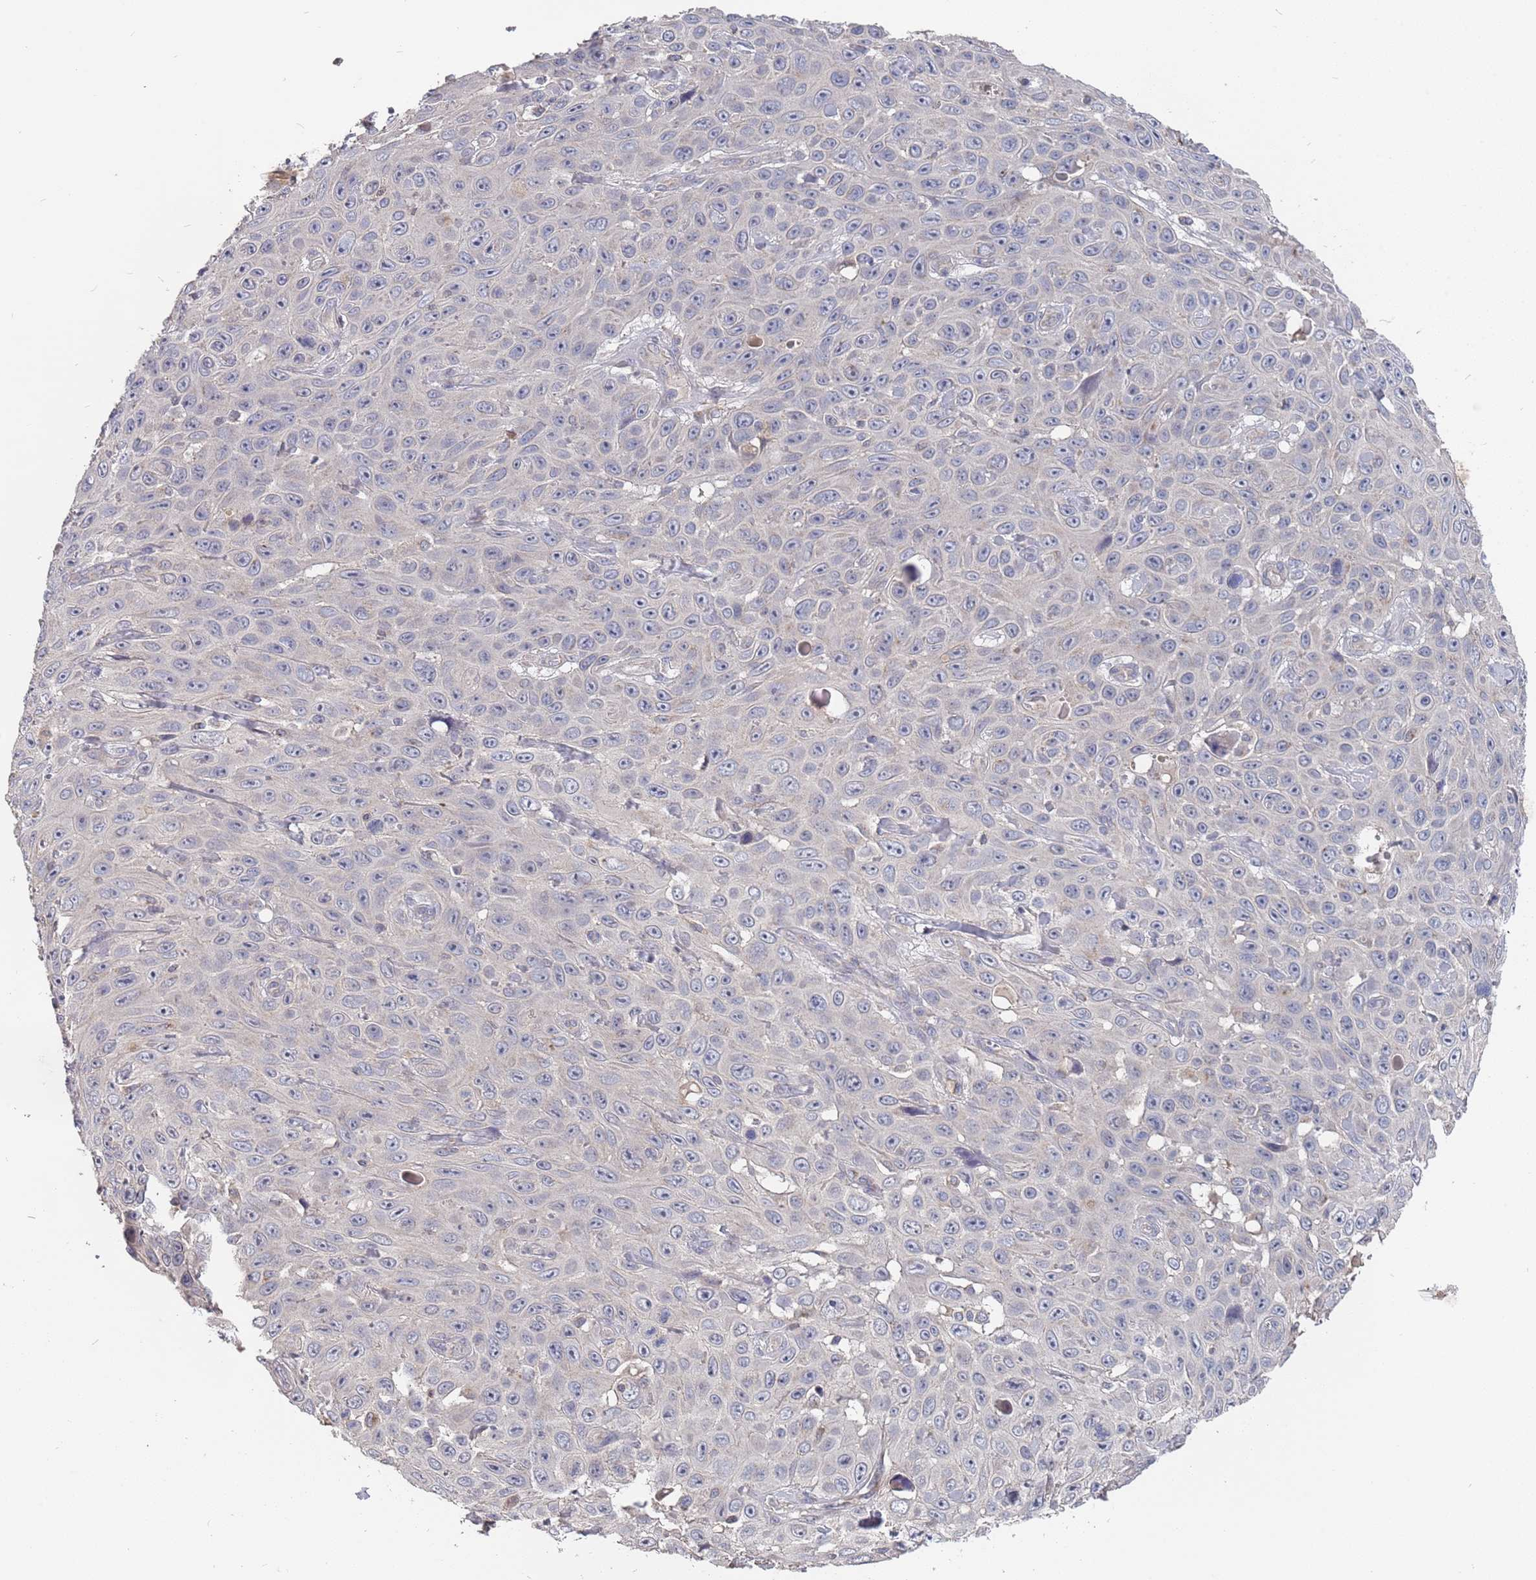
{"staining": {"intensity": "negative", "quantity": "none", "location": "none"}, "tissue": "skin cancer", "cell_type": "Tumor cells", "image_type": "cancer", "snomed": [{"axis": "morphology", "description": "Squamous cell carcinoma, NOS"}, {"axis": "topography", "description": "Skin"}], "caption": "Immunohistochemical staining of human skin cancer demonstrates no significant expression in tumor cells.", "gene": "TCEANC2", "patient": {"sex": "male", "age": 82}}